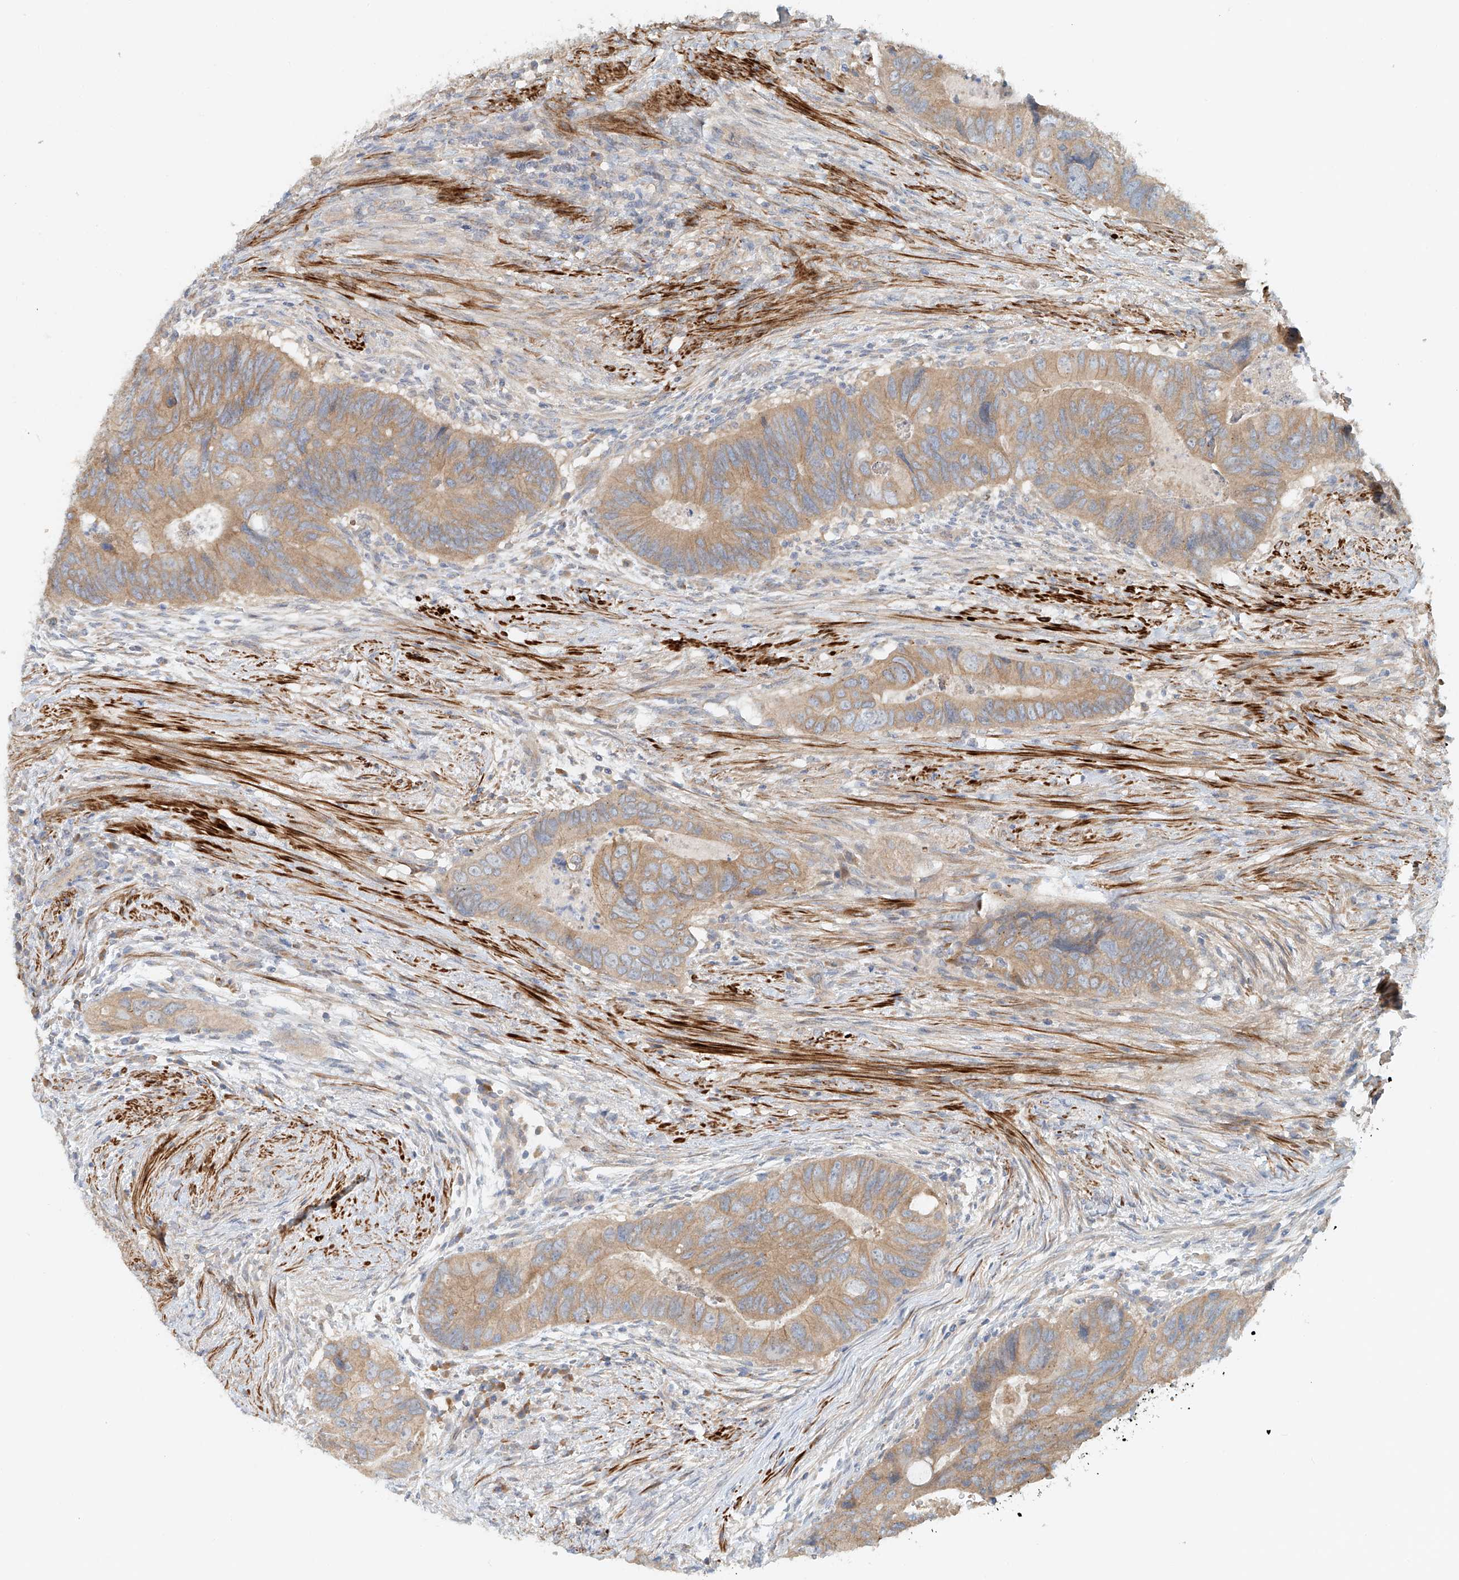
{"staining": {"intensity": "moderate", "quantity": ">75%", "location": "cytoplasmic/membranous"}, "tissue": "colorectal cancer", "cell_type": "Tumor cells", "image_type": "cancer", "snomed": [{"axis": "morphology", "description": "Adenocarcinoma, NOS"}, {"axis": "topography", "description": "Rectum"}], "caption": "Protein expression analysis of human colorectal cancer (adenocarcinoma) reveals moderate cytoplasmic/membranous staining in about >75% of tumor cells.", "gene": "LYRM9", "patient": {"sex": "male", "age": 63}}